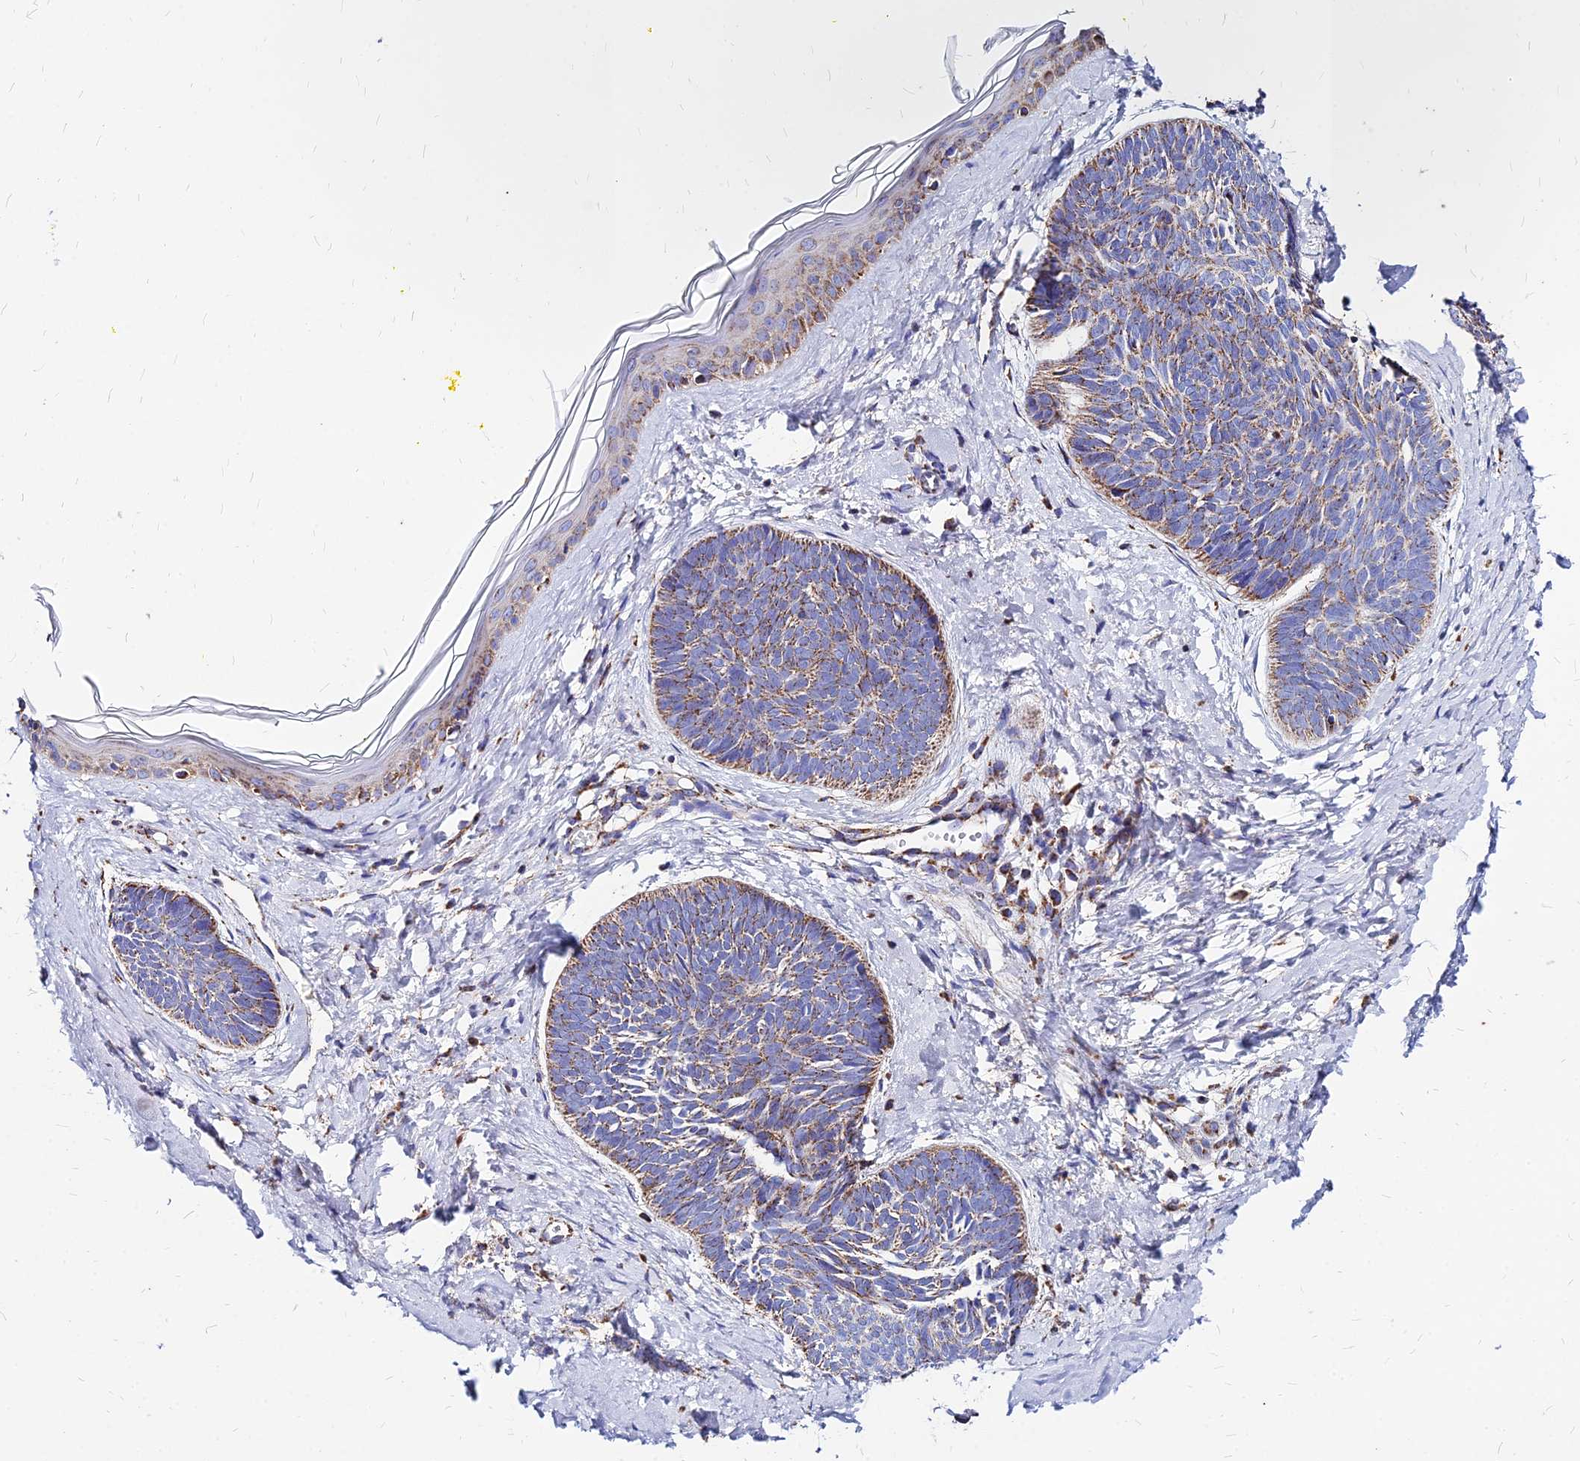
{"staining": {"intensity": "moderate", "quantity": "25%-75%", "location": "cytoplasmic/membranous"}, "tissue": "skin cancer", "cell_type": "Tumor cells", "image_type": "cancer", "snomed": [{"axis": "morphology", "description": "Basal cell carcinoma"}, {"axis": "topography", "description": "Skin"}], "caption": "Skin cancer tissue shows moderate cytoplasmic/membranous expression in approximately 25%-75% of tumor cells", "gene": "DLD", "patient": {"sex": "female", "age": 81}}